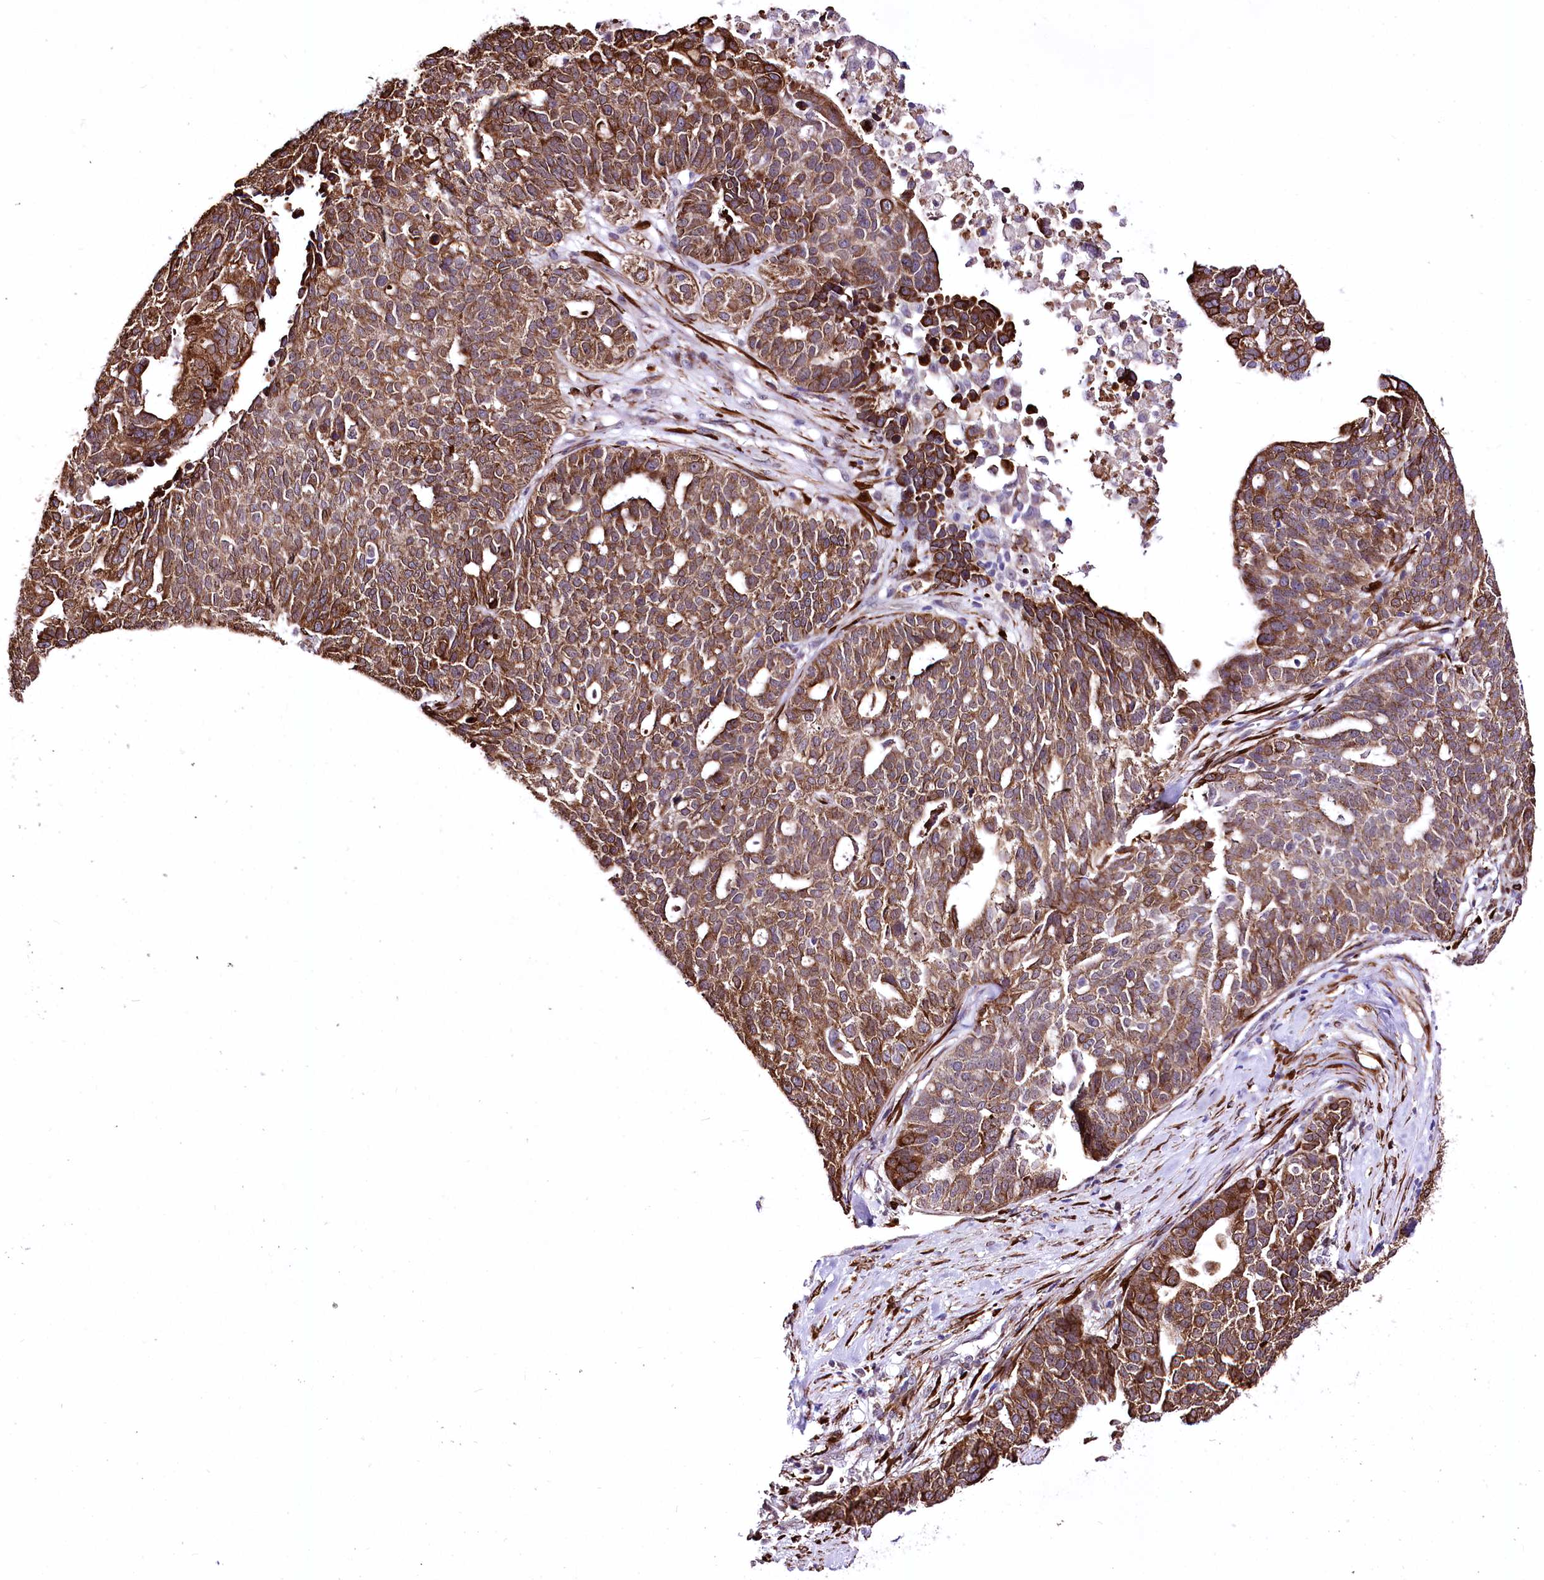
{"staining": {"intensity": "moderate", "quantity": ">75%", "location": "cytoplasmic/membranous"}, "tissue": "ovarian cancer", "cell_type": "Tumor cells", "image_type": "cancer", "snomed": [{"axis": "morphology", "description": "Cystadenocarcinoma, serous, NOS"}, {"axis": "topography", "description": "Ovary"}], "caption": "This is an image of immunohistochemistry (IHC) staining of ovarian serous cystadenocarcinoma, which shows moderate positivity in the cytoplasmic/membranous of tumor cells.", "gene": "WWC1", "patient": {"sex": "female", "age": 59}}